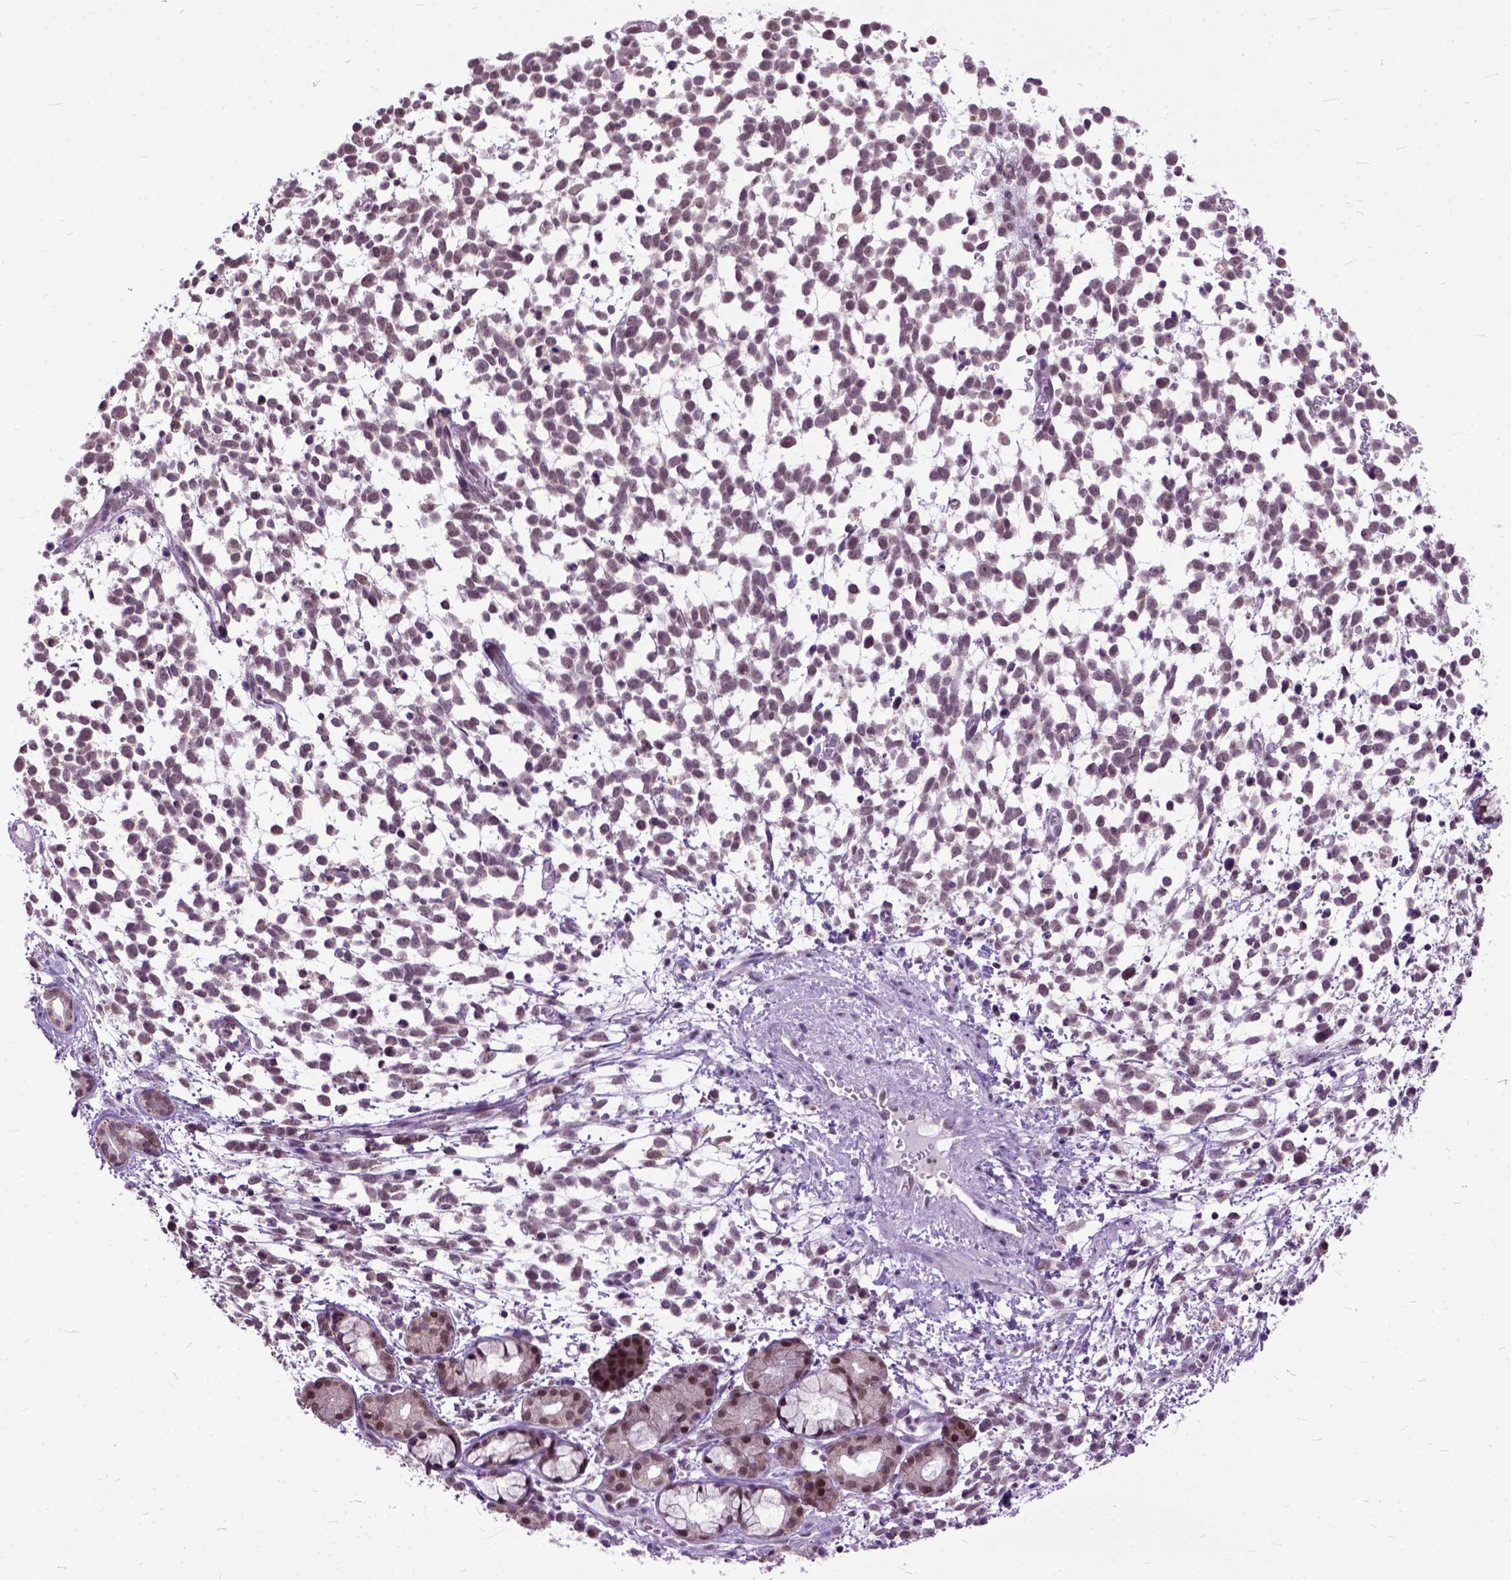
{"staining": {"intensity": "weak", "quantity": ">75%", "location": "nuclear"}, "tissue": "melanoma", "cell_type": "Tumor cells", "image_type": "cancer", "snomed": [{"axis": "morphology", "description": "Malignant melanoma, NOS"}, {"axis": "topography", "description": "Skin"}], "caption": "Immunohistochemical staining of human melanoma exhibits low levels of weak nuclear protein expression in about >75% of tumor cells.", "gene": "ORC5", "patient": {"sex": "female", "age": 70}}